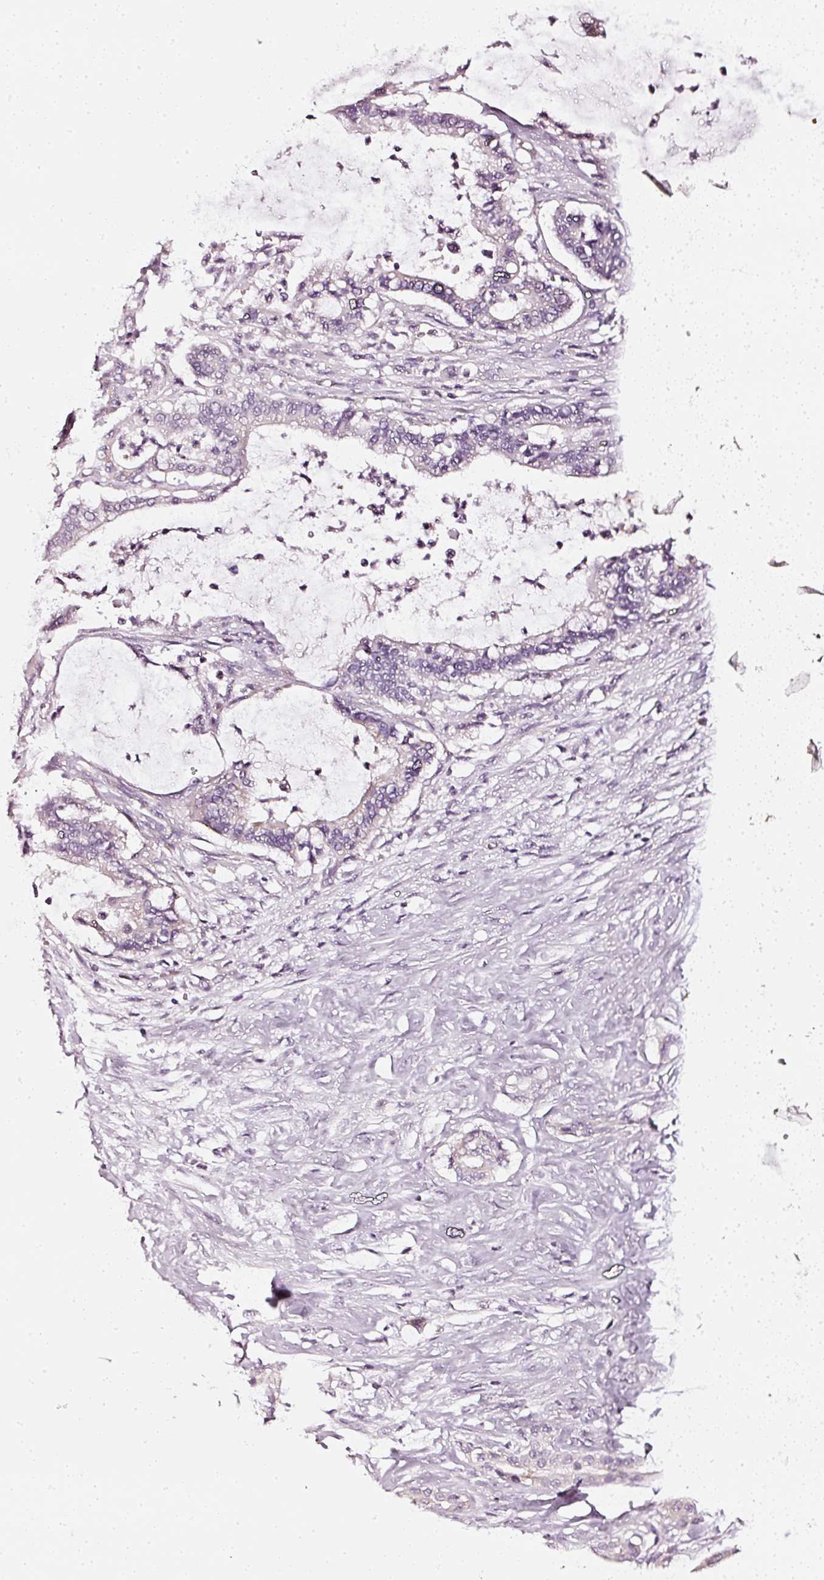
{"staining": {"intensity": "negative", "quantity": "none", "location": "none"}, "tissue": "pancreatic cancer", "cell_type": "Tumor cells", "image_type": "cancer", "snomed": [{"axis": "morphology", "description": "Adenocarcinoma, NOS"}, {"axis": "topography", "description": "Pancreas"}], "caption": "Tumor cells show no significant protein expression in pancreatic cancer.", "gene": "CNP", "patient": {"sex": "male", "age": 41}}